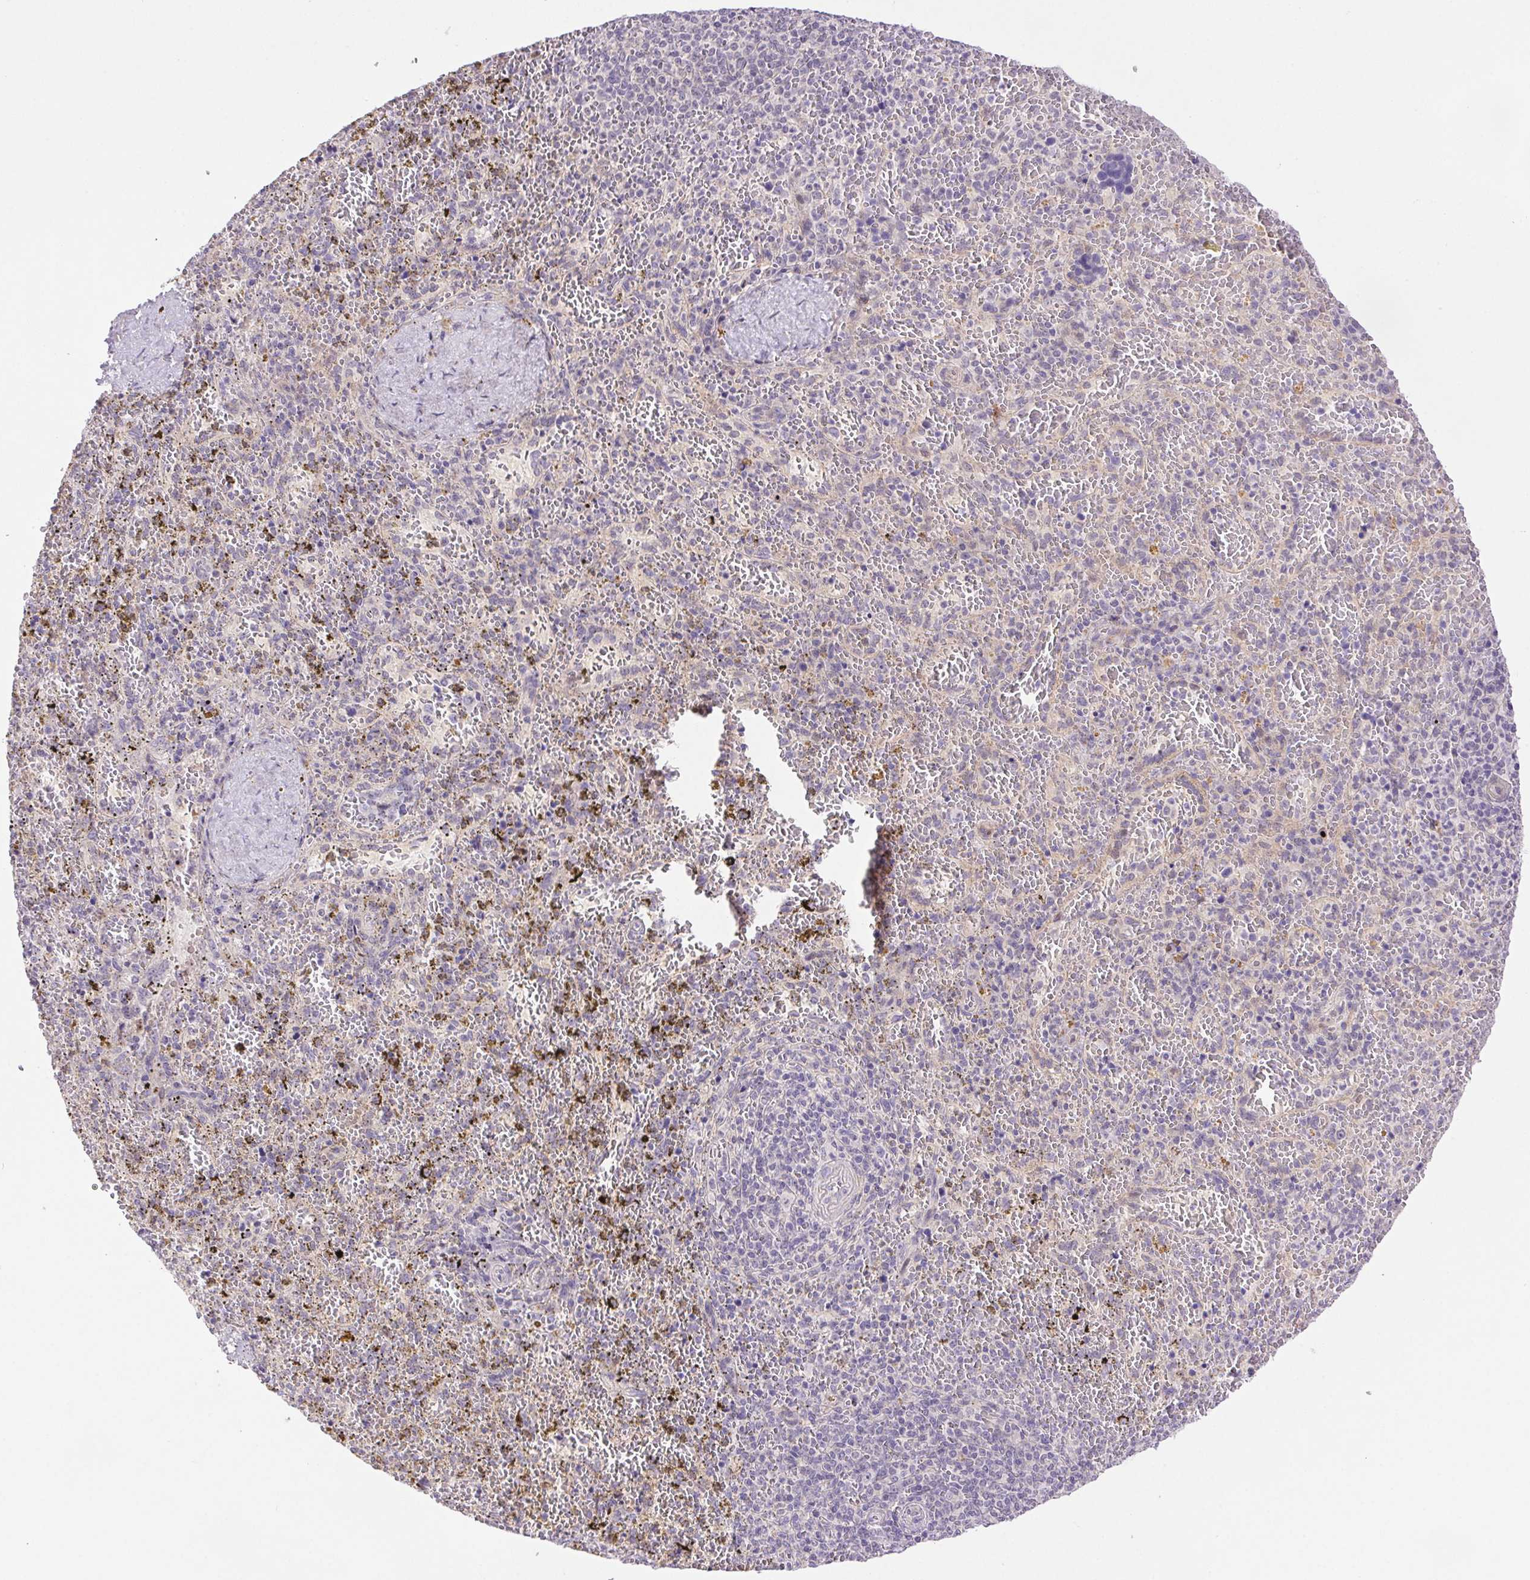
{"staining": {"intensity": "negative", "quantity": "none", "location": "none"}, "tissue": "spleen", "cell_type": "Cells in red pulp", "image_type": "normal", "snomed": [{"axis": "morphology", "description": "Normal tissue, NOS"}, {"axis": "topography", "description": "Spleen"}], "caption": "IHC histopathology image of unremarkable spleen stained for a protein (brown), which shows no positivity in cells in red pulp. (DAB (3,3'-diaminobenzidine) immunohistochemistry (IHC) with hematoxylin counter stain).", "gene": "LRRTM1", "patient": {"sex": "female", "age": 50}}